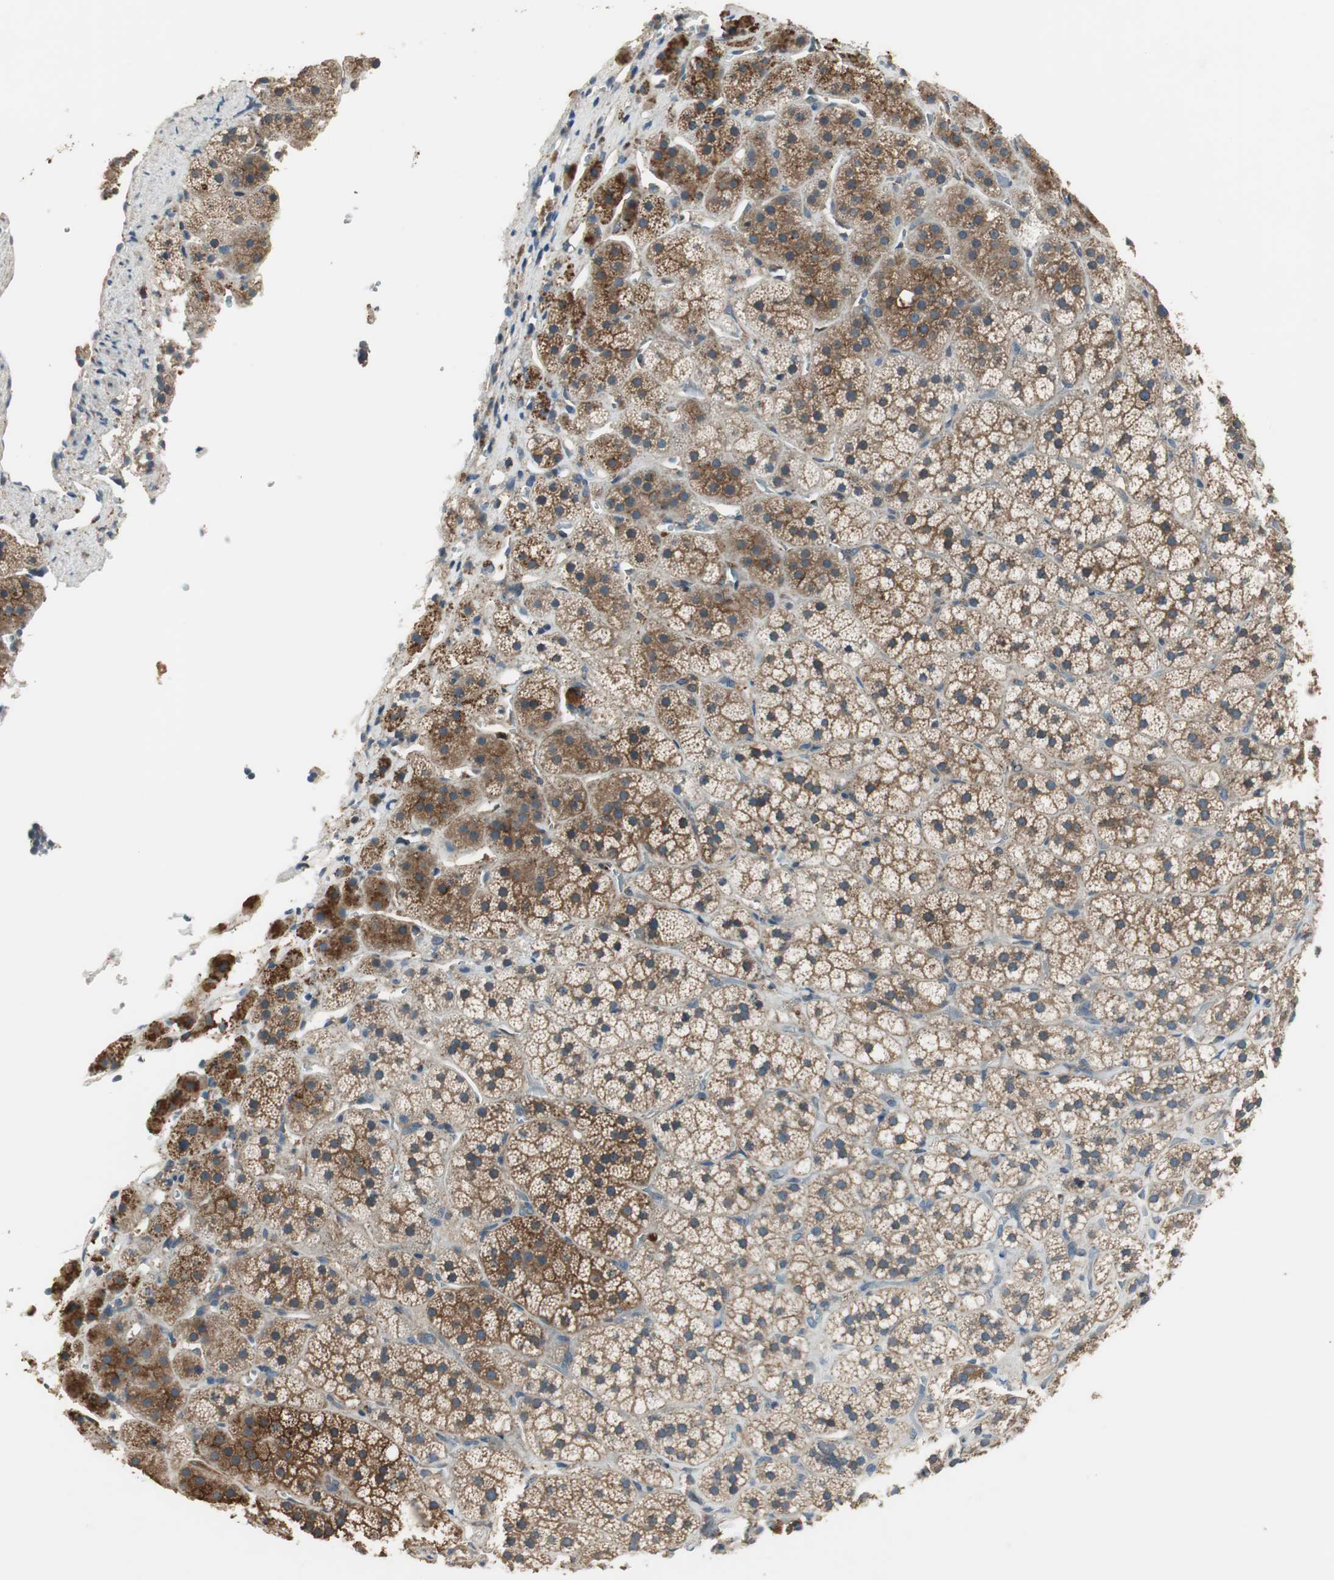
{"staining": {"intensity": "moderate", "quantity": ">75%", "location": "cytoplasmic/membranous"}, "tissue": "adrenal gland", "cell_type": "Glandular cells", "image_type": "normal", "snomed": [{"axis": "morphology", "description": "Normal tissue, NOS"}, {"axis": "topography", "description": "Adrenal gland"}], "caption": "Moderate cytoplasmic/membranous staining is identified in approximately >75% of glandular cells in unremarkable adrenal gland. Nuclei are stained in blue.", "gene": "MSTO1", "patient": {"sex": "female", "age": 44}}